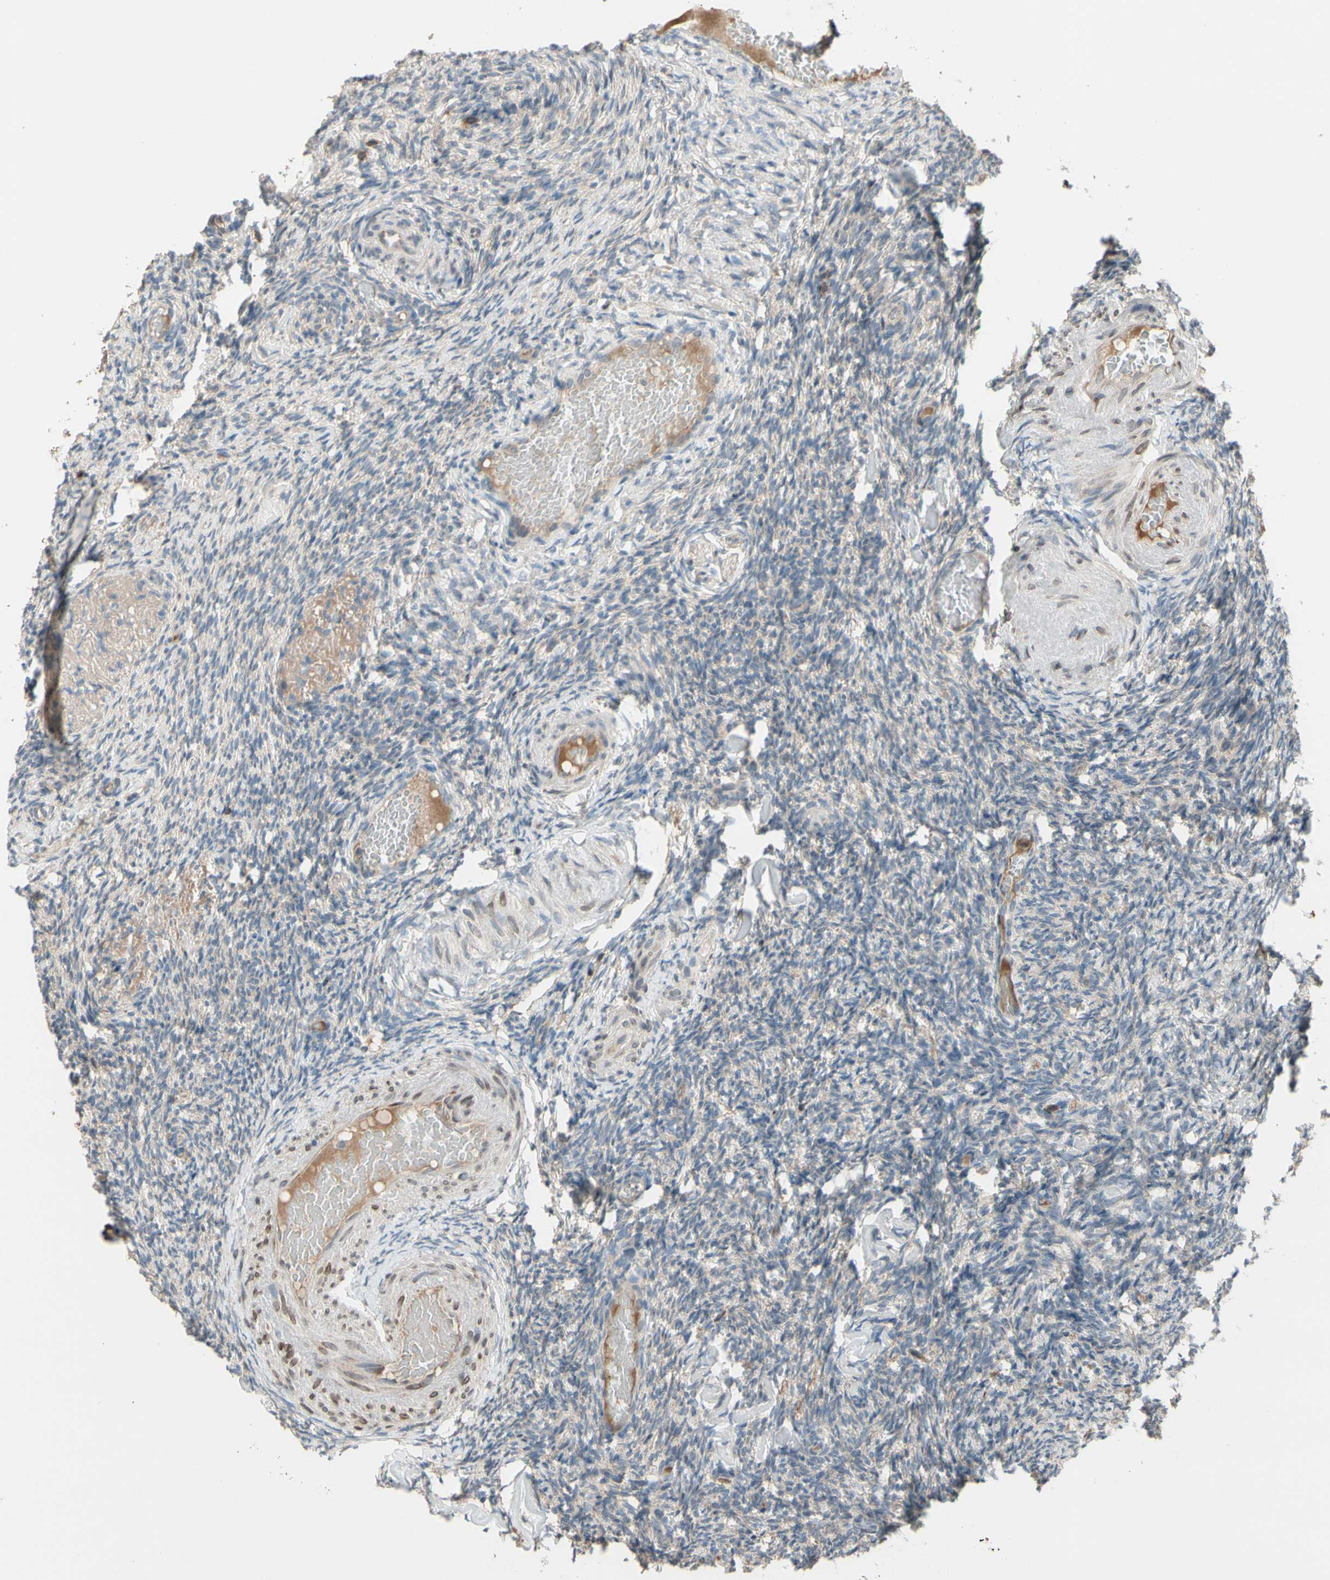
{"staining": {"intensity": "weak", "quantity": "<25%", "location": "cytoplasmic/membranous"}, "tissue": "ovary", "cell_type": "Ovarian stroma cells", "image_type": "normal", "snomed": [{"axis": "morphology", "description": "Normal tissue, NOS"}, {"axis": "topography", "description": "Ovary"}], "caption": "Ovary was stained to show a protein in brown. There is no significant expression in ovarian stroma cells. Brightfield microscopy of immunohistochemistry (IHC) stained with DAB (brown) and hematoxylin (blue), captured at high magnification.", "gene": "GALNT5", "patient": {"sex": "female", "age": 60}}